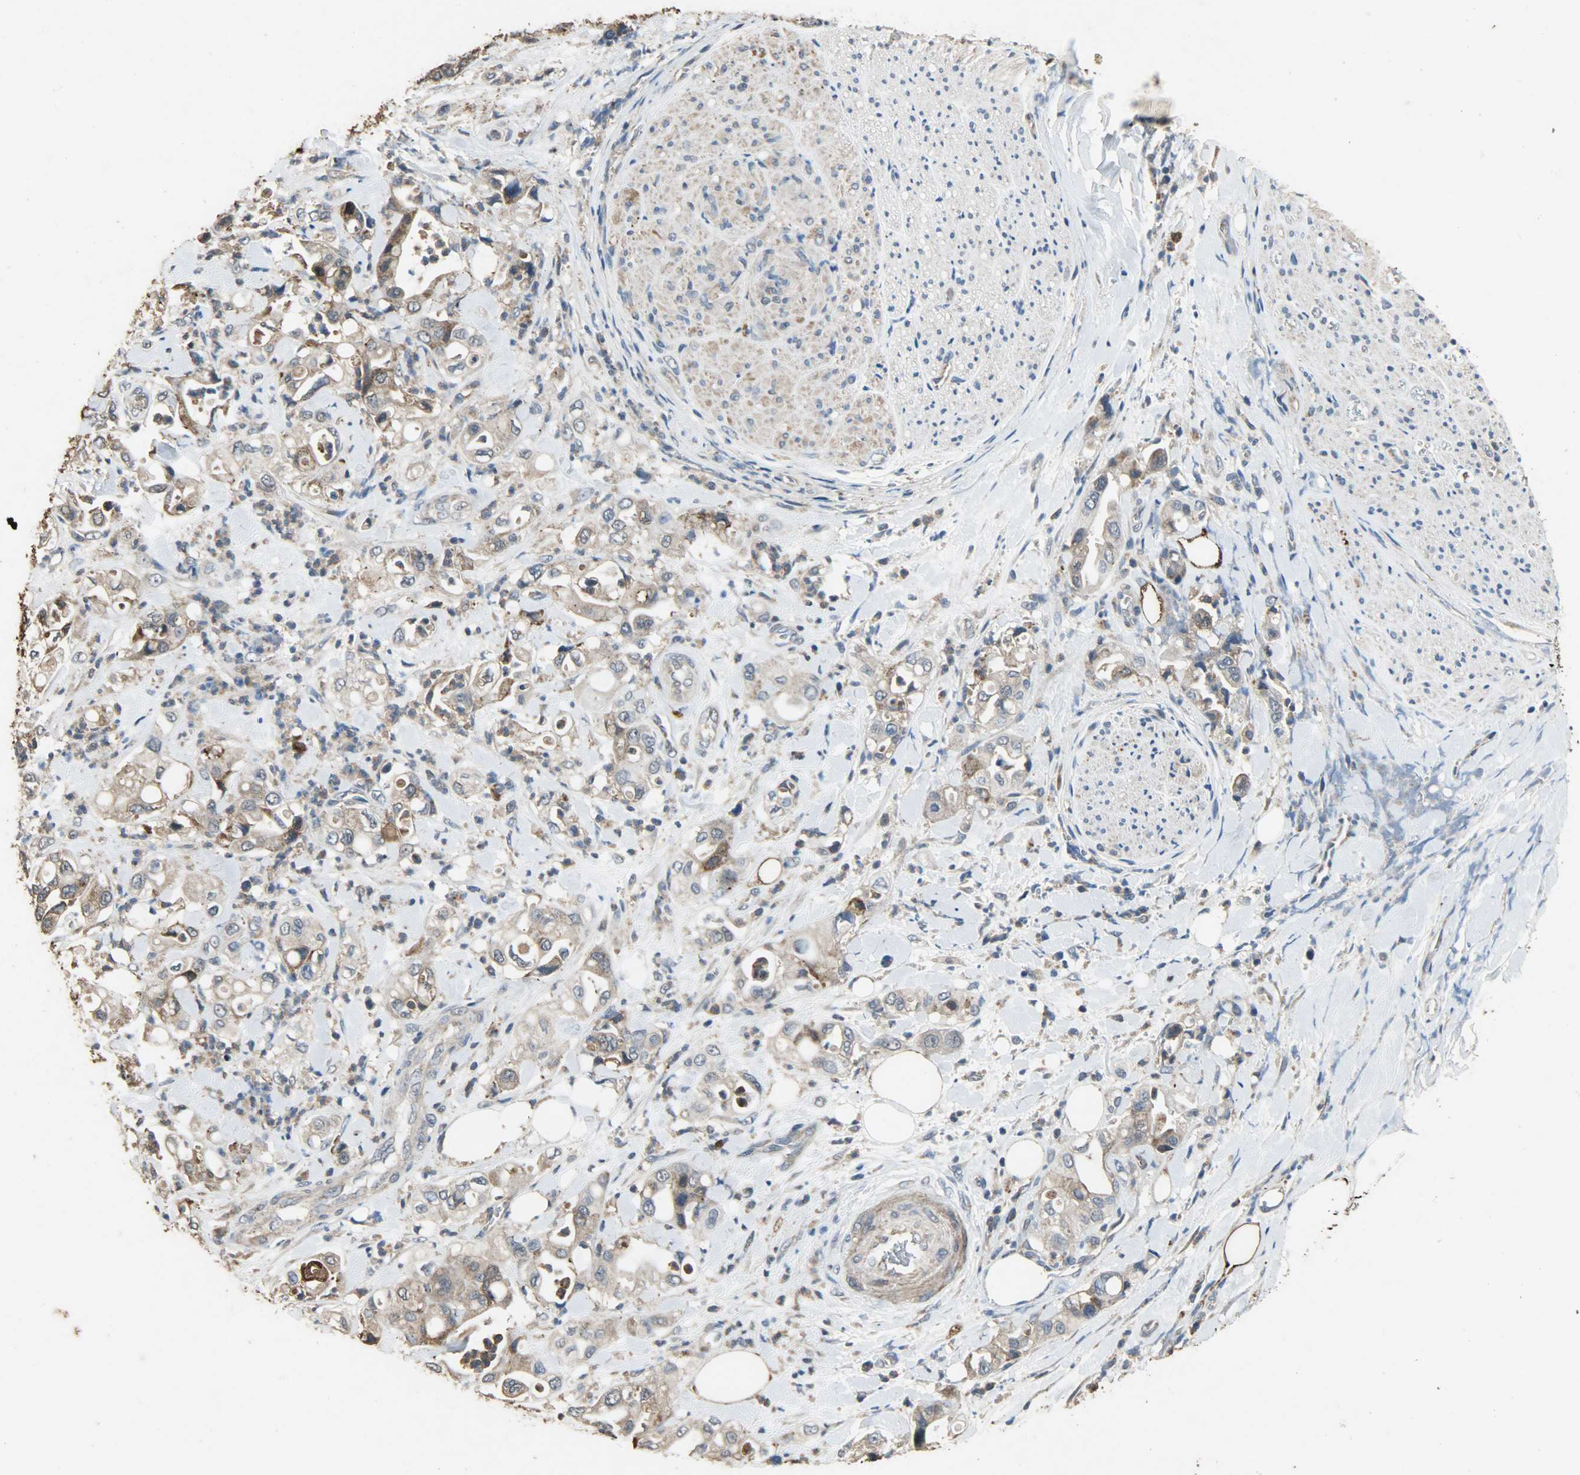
{"staining": {"intensity": "weak", "quantity": ">75%", "location": "cytoplasmic/membranous"}, "tissue": "pancreatic cancer", "cell_type": "Tumor cells", "image_type": "cancer", "snomed": [{"axis": "morphology", "description": "Adenocarcinoma, NOS"}, {"axis": "topography", "description": "Pancreas"}], "caption": "This photomicrograph exhibits immunohistochemistry (IHC) staining of pancreatic cancer, with low weak cytoplasmic/membranous positivity in approximately >75% of tumor cells.", "gene": "CDKN2C", "patient": {"sex": "male", "age": 70}}